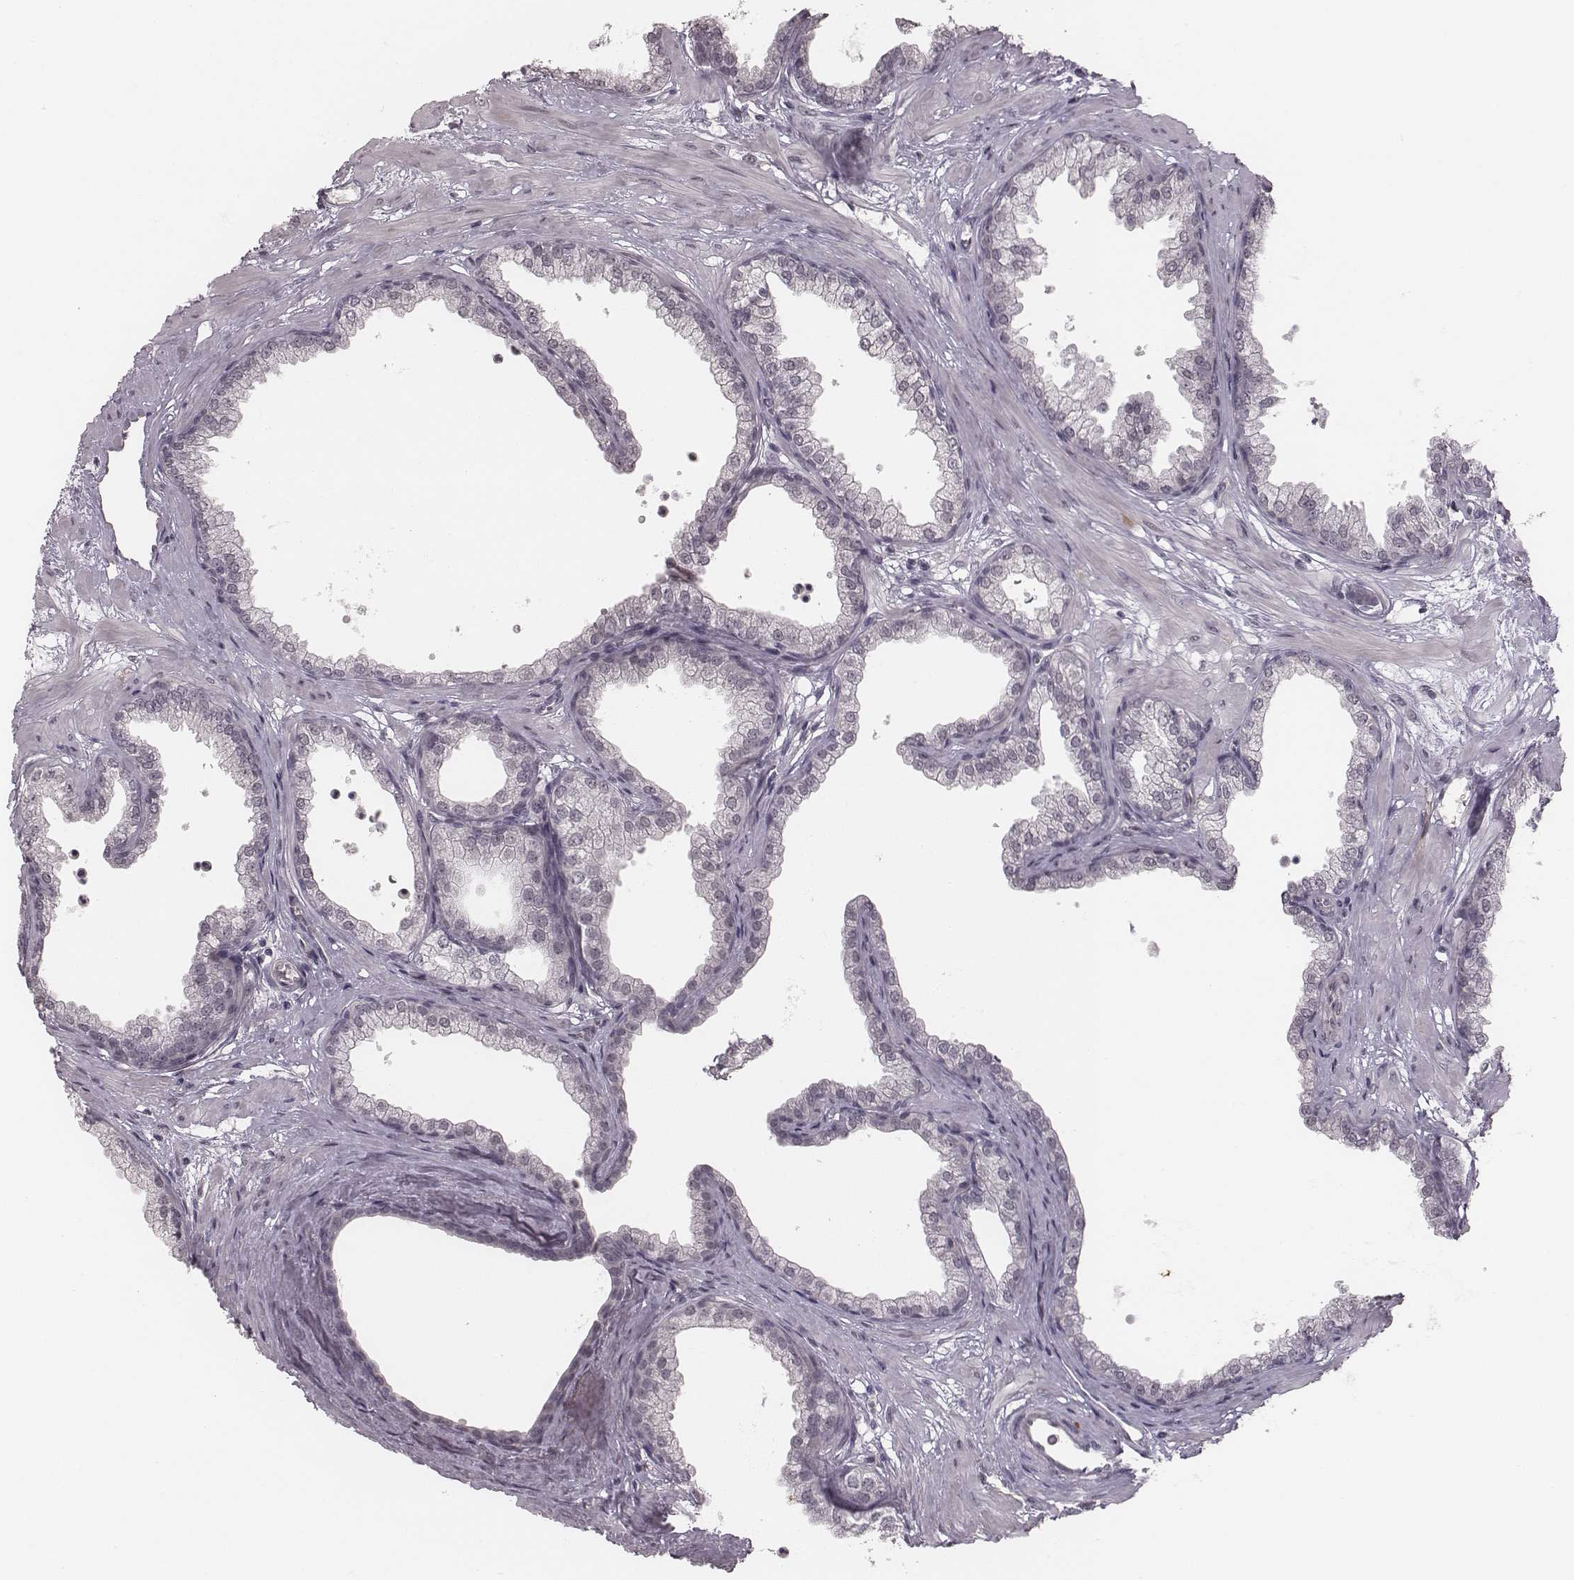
{"staining": {"intensity": "negative", "quantity": "none", "location": "none"}, "tissue": "prostate", "cell_type": "Glandular cells", "image_type": "normal", "snomed": [{"axis": "morphology", "description": "Normal tissue, NOS"}, {"axis": "topography", "description": "Prostate"}], "caption": "Immunohistochemistry (IHC) histopathology image of unremarkable prostate: human prostate stained with DAB (3,3'-diaminobenzidine) exhibits no significant protein staining in glandular cells. Nuclei are stained in blue.", "gene": "RPGRIP1", "patient": {"sex": "male", "age": 37}}